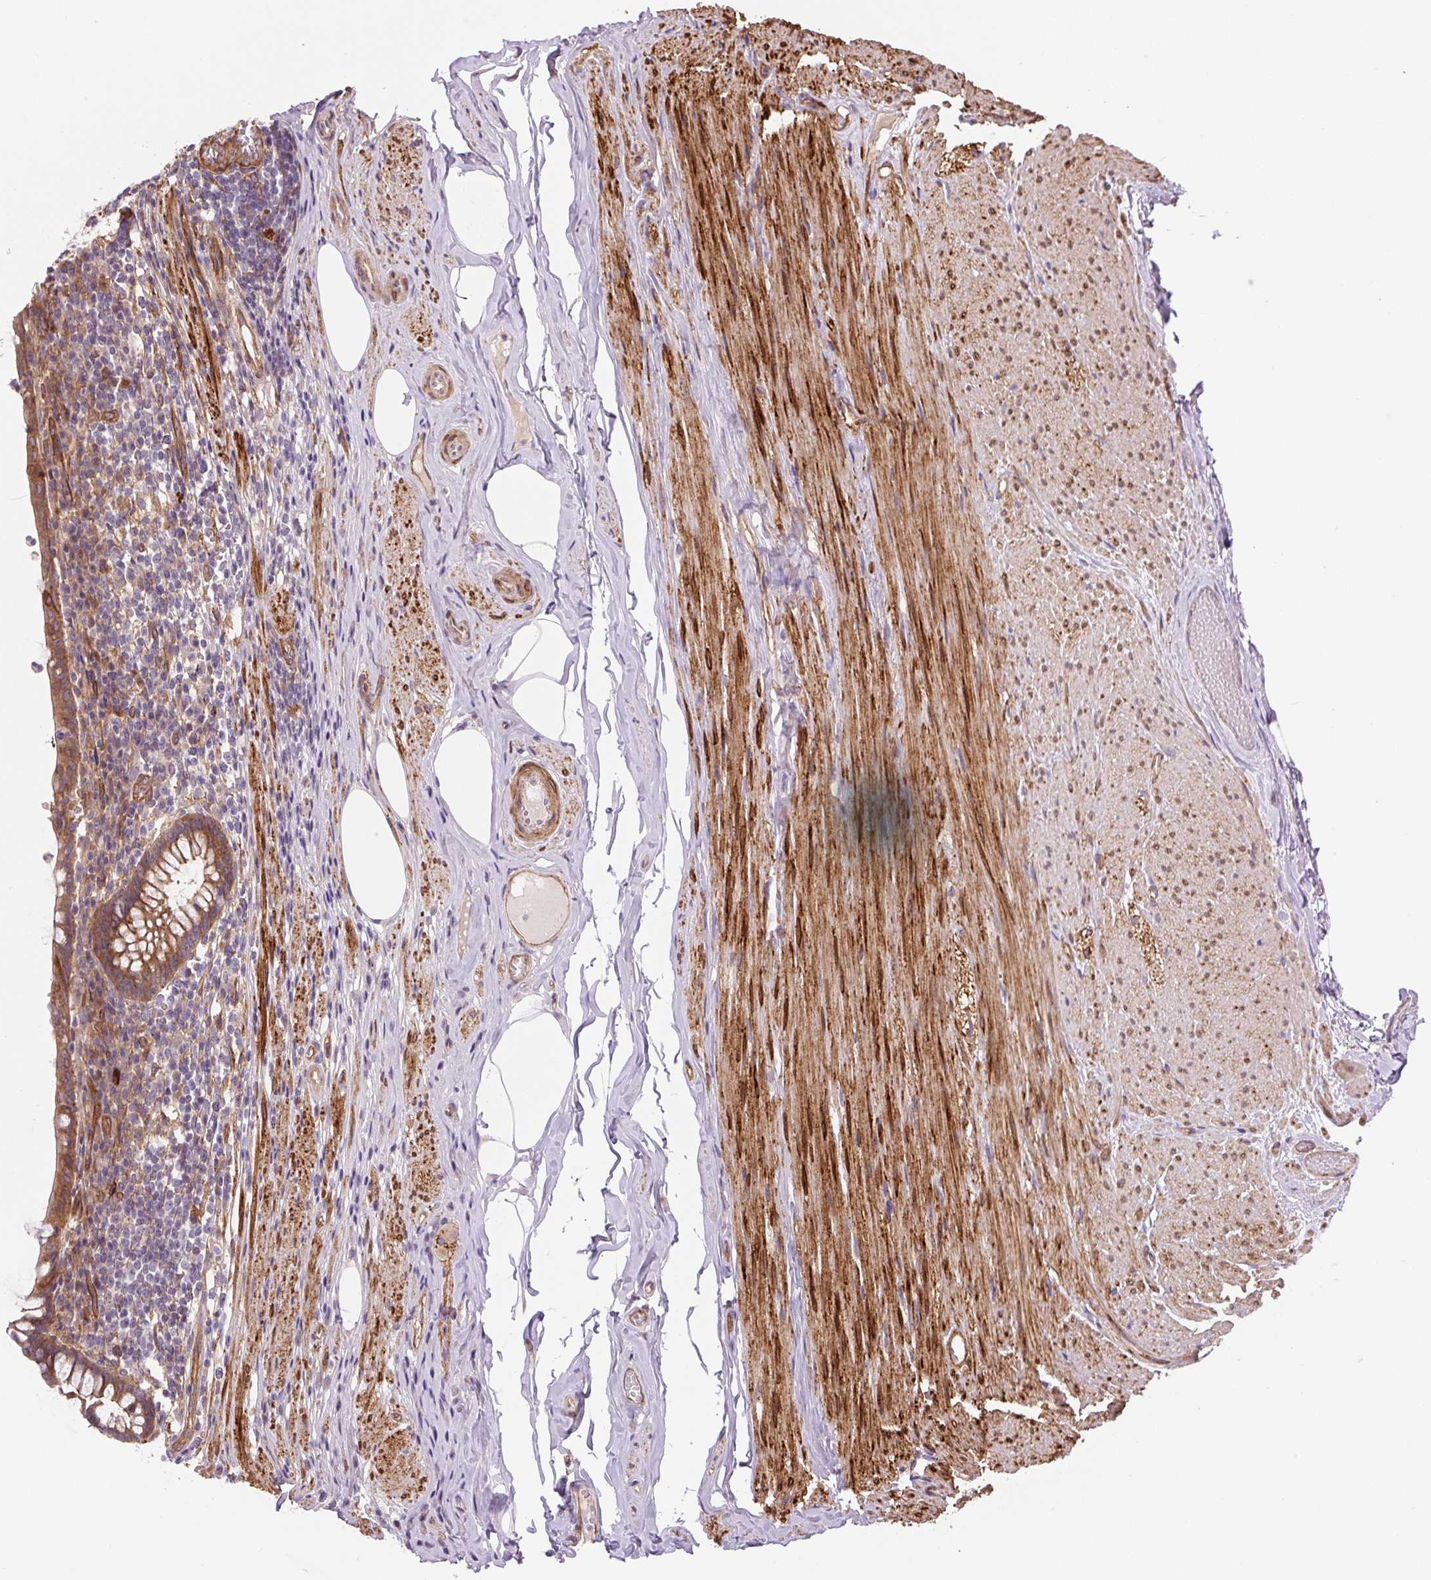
{"staining": {"intensity": "moderate", "quantity": "25%-75%", "location": "cytoplasmic/membranous"}, "tissue": "appendix", "cell_type": "Glandular cells", "image_type": "normal", "snomed": [{"axis": "morphology", "description": "Normal tissue, NOS"}, {"axis": "topography", "description": "Appendix"}], "caption": "Immunohistochemistry (IHC) photomicrograph of normal appendix: human appendix stained using immunohistochemistry demonstrates medium levels of moderate protein expression localized specifically in the cytoplasmic/membranous of glandular cells, appearing as a cytoplasmic/membranous brown color.", "gene": "SEPTIN10", "patient": {"sex": "female", "age": 56}}